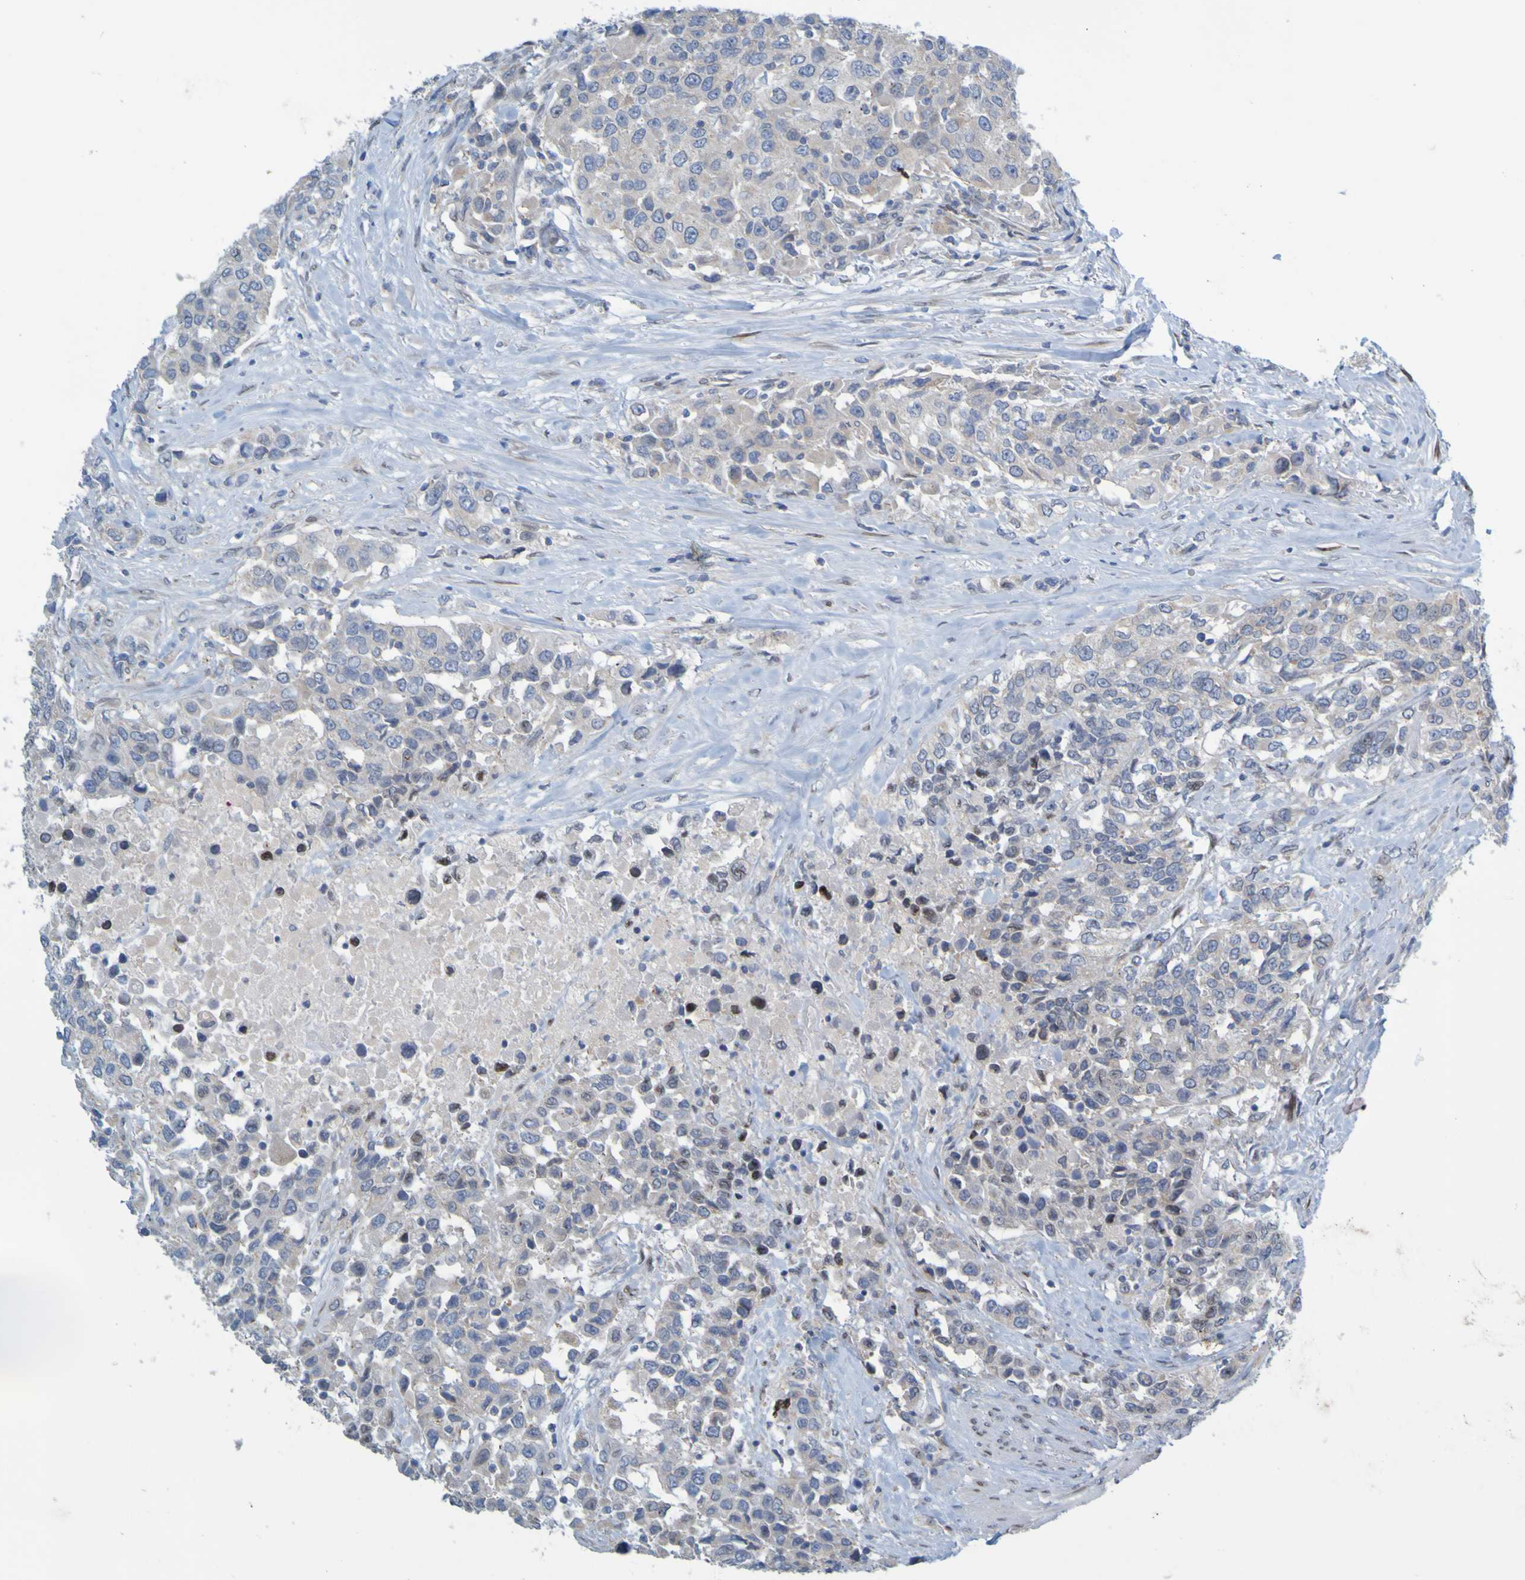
{"staining": {"intensity": "weak", "quantity": "<25%", "location": "cytoplasmic/membranous"}, "tissue": "urothelial cancer", "cell_type": "Tumor cells", "image_type": "cancer", "snomed": [{"axis": "morphology", "description": "Urothelial carcinoma, High grade"}, {"axis": "topography", "description": "Urinary bladder"}], "caption": "The image exhibits no significant positivity in tumor cells of urothelial cancer.", "gene": "MAG", "patient": {"sex": "female", "age": 80}}